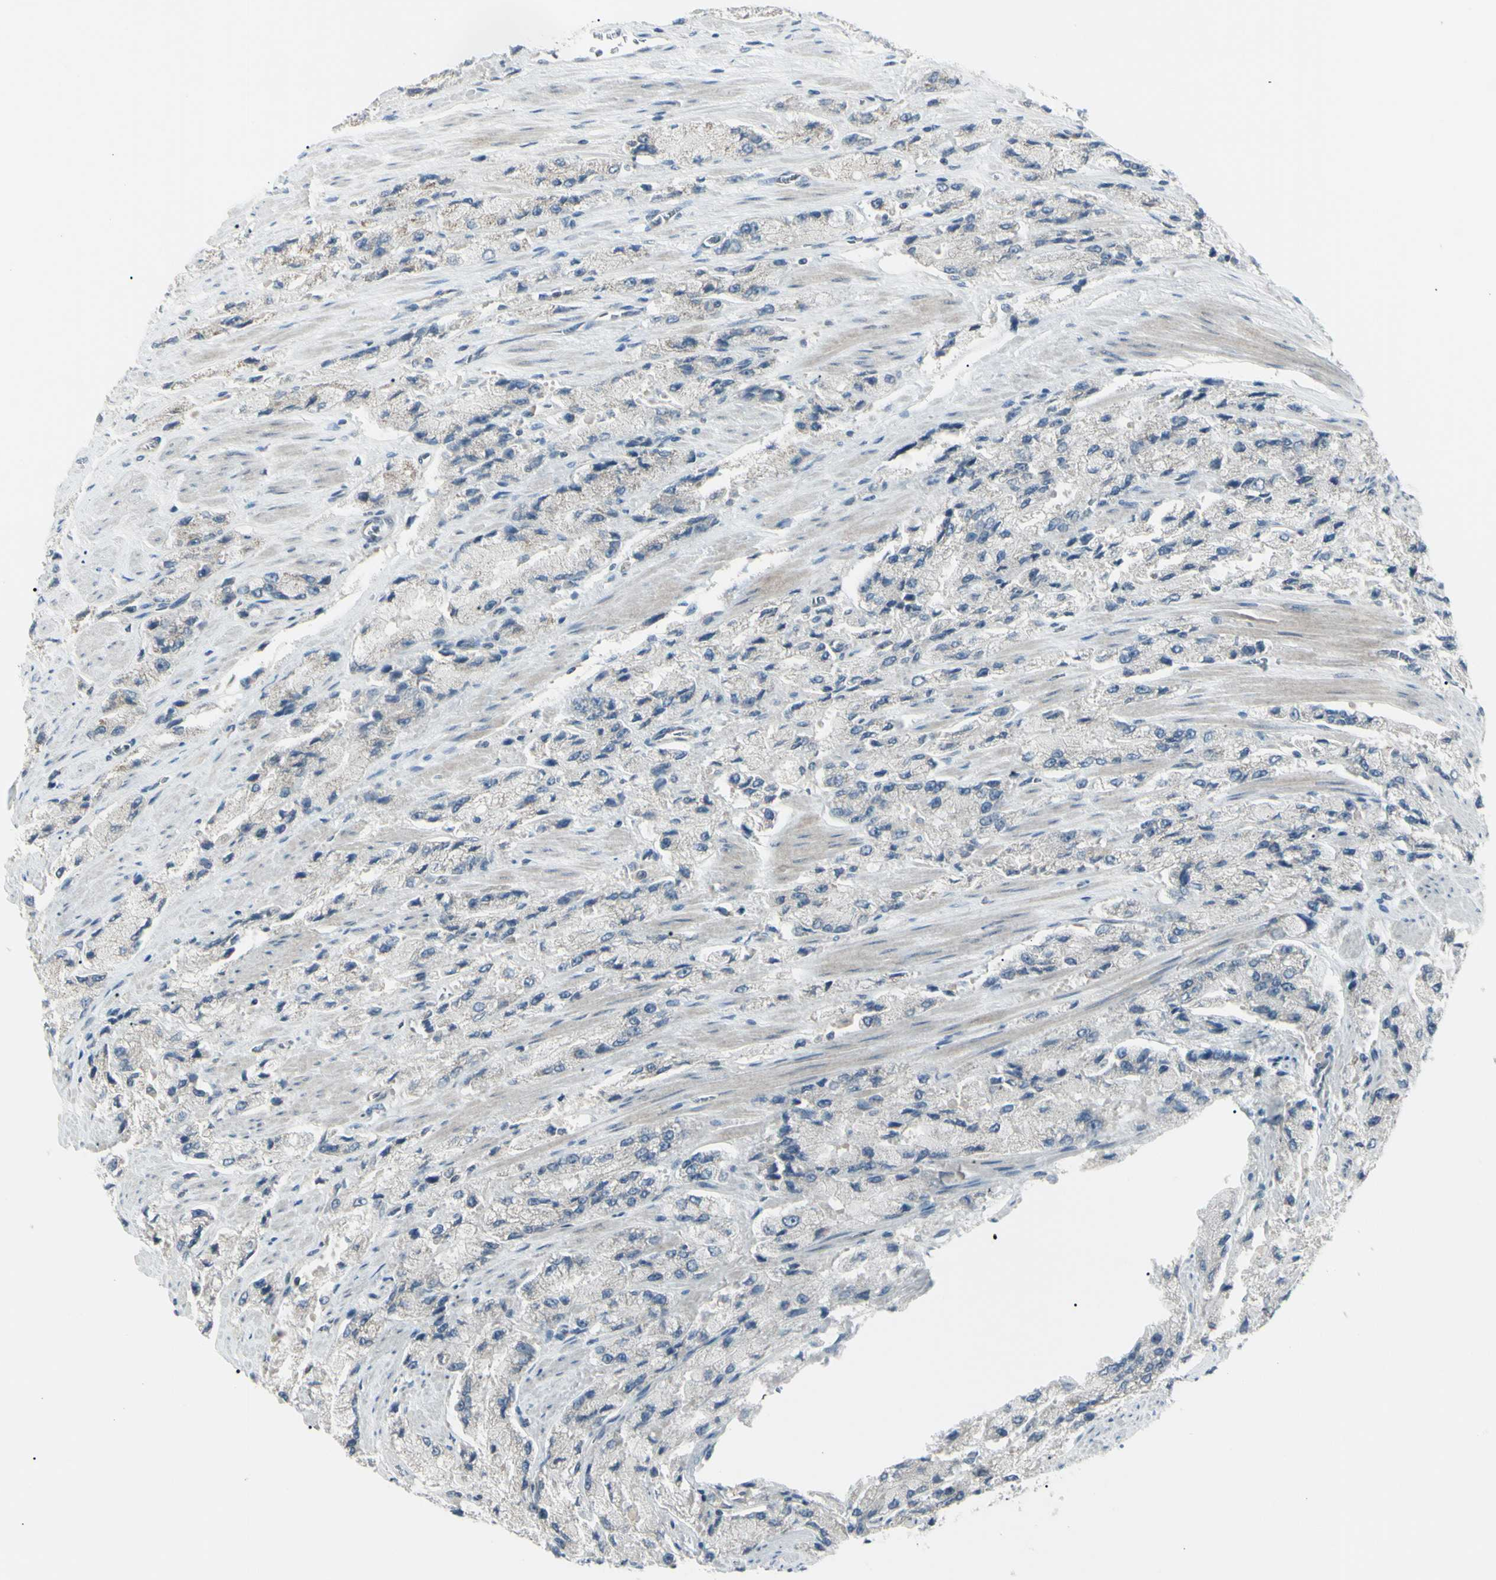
{"staining": {"intensity": "weak", "quantity": ">75%", "location": "cytoplasmic/membranous"}, "tissue": "prostate cancer", "cell_type": "Tumor cells", "image_type": "cancer", "snomed": [{"axis": "morphology", "description": "Adenocarcinoma, High grade"}, {"axis": "topography", "description": "Prostate"}], "caption": "Prostate cancer (adenocarcinoma (high-grade)) was stained to show a protein in brown. There is low levels of weak cytoplasmic/membranous expression in approximately >75% of tumor cells. (DAB IHC, brown staining for protein, blue staining for nuclei).", "gene": "SH3GL2", "patient": {"sex": "male", "age": 58}}